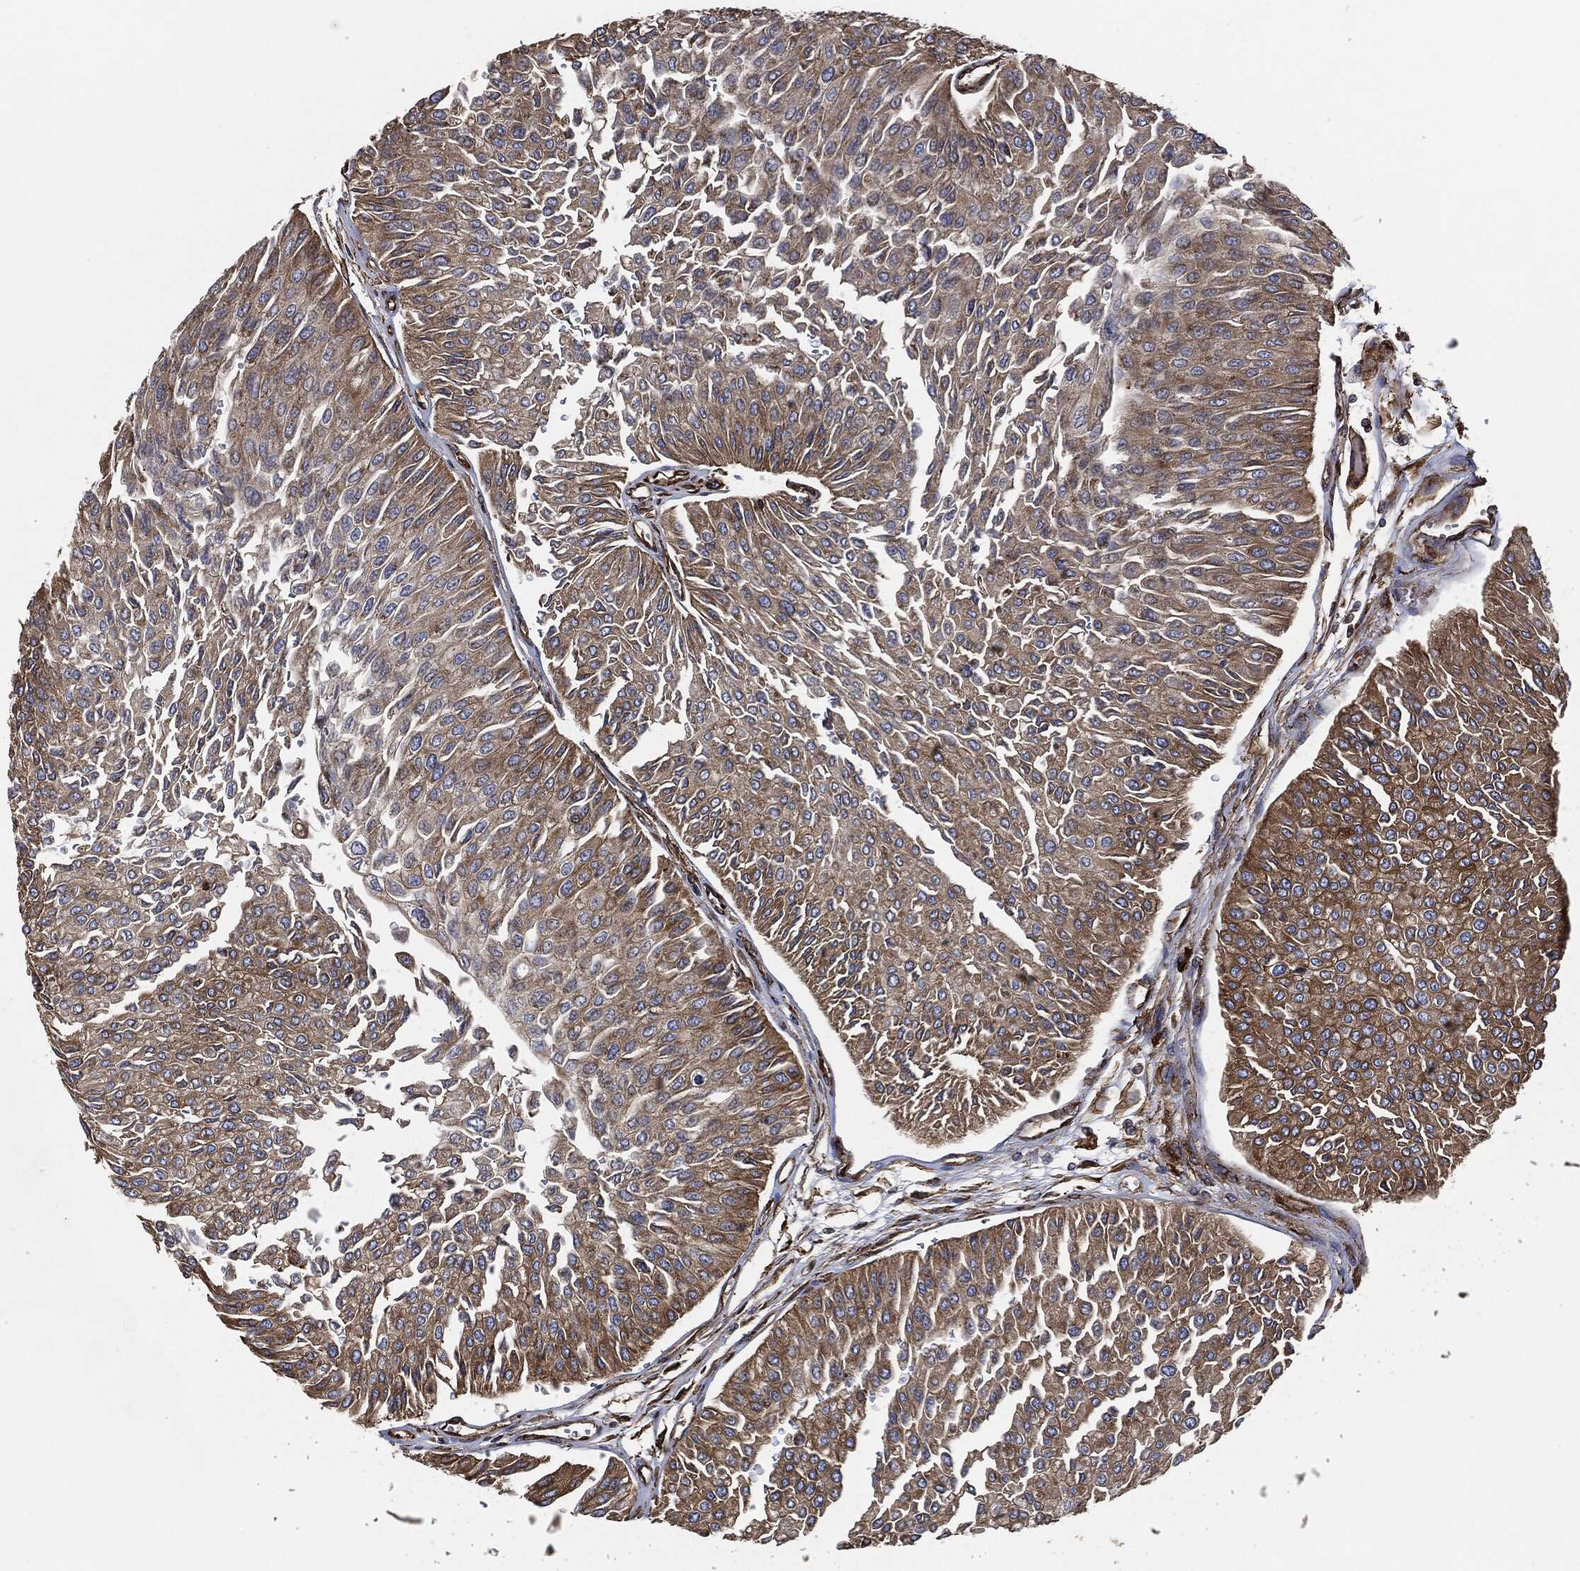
{"staining": {"intensity": "moderate", "quantity": "<25%", "location": "cytoplasmic/membranous"}, "tissue": "urothelial cancer", "cell_type": "Tumor cells", "image_type": "cancer", "snomed": [{"axis": "morphology", "description": "Urothelial carcinoma, Low grade"}, {"axis": "topography", "description": "Urinary bladder"}], "caption": "IHC of human urothelial carcinoma (low-grade) reveals low levels of moderate cytoplasmic/membranous expression in approximately <25% of tumor cells.", "gene": "AMFR", "patient": {"sex": "male", "age": 67}}